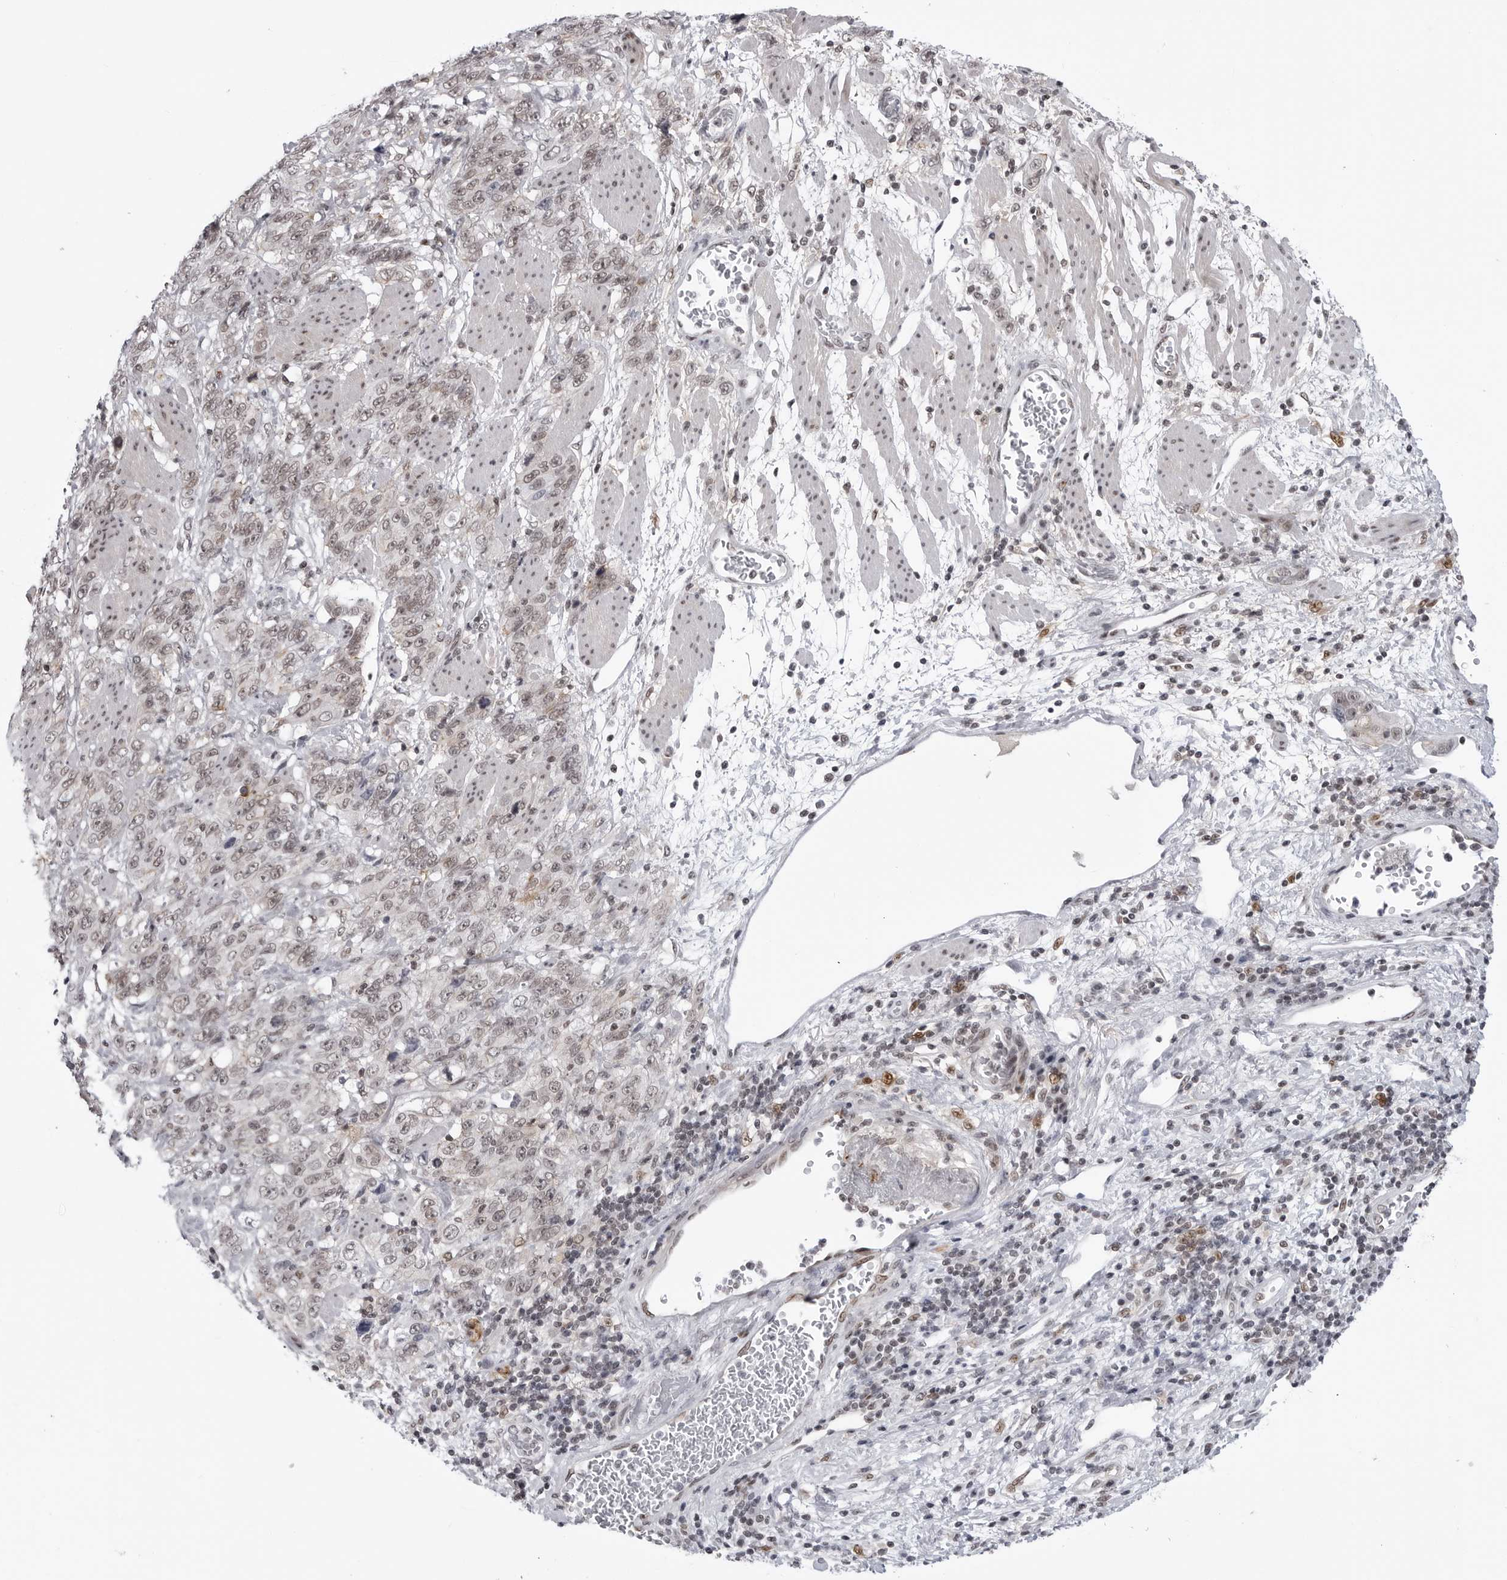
{"staining": {"intensity": "weak", "quantity": ">75%", "location": "nuclear"}, "tissue": "stomach cancer", "cell_type": "Tumor cells", "image_type": "cancer", "snomed": [{"axis": "morphology", "description": "Adenocarcinoma, NOS"}, {"axis": "topography", "description": "Stomach"}], "caption": "Tumor cells reveal low levels of weak nuclear expression in about >75% of cells in stomach adenocarcinoma. (DAB (3,3'-diaminobenzidine) = brown stain, brightfield microscopy at high magnification).", "gene": "TRIM66", "patient": {"sex": "male", "age": 48}}